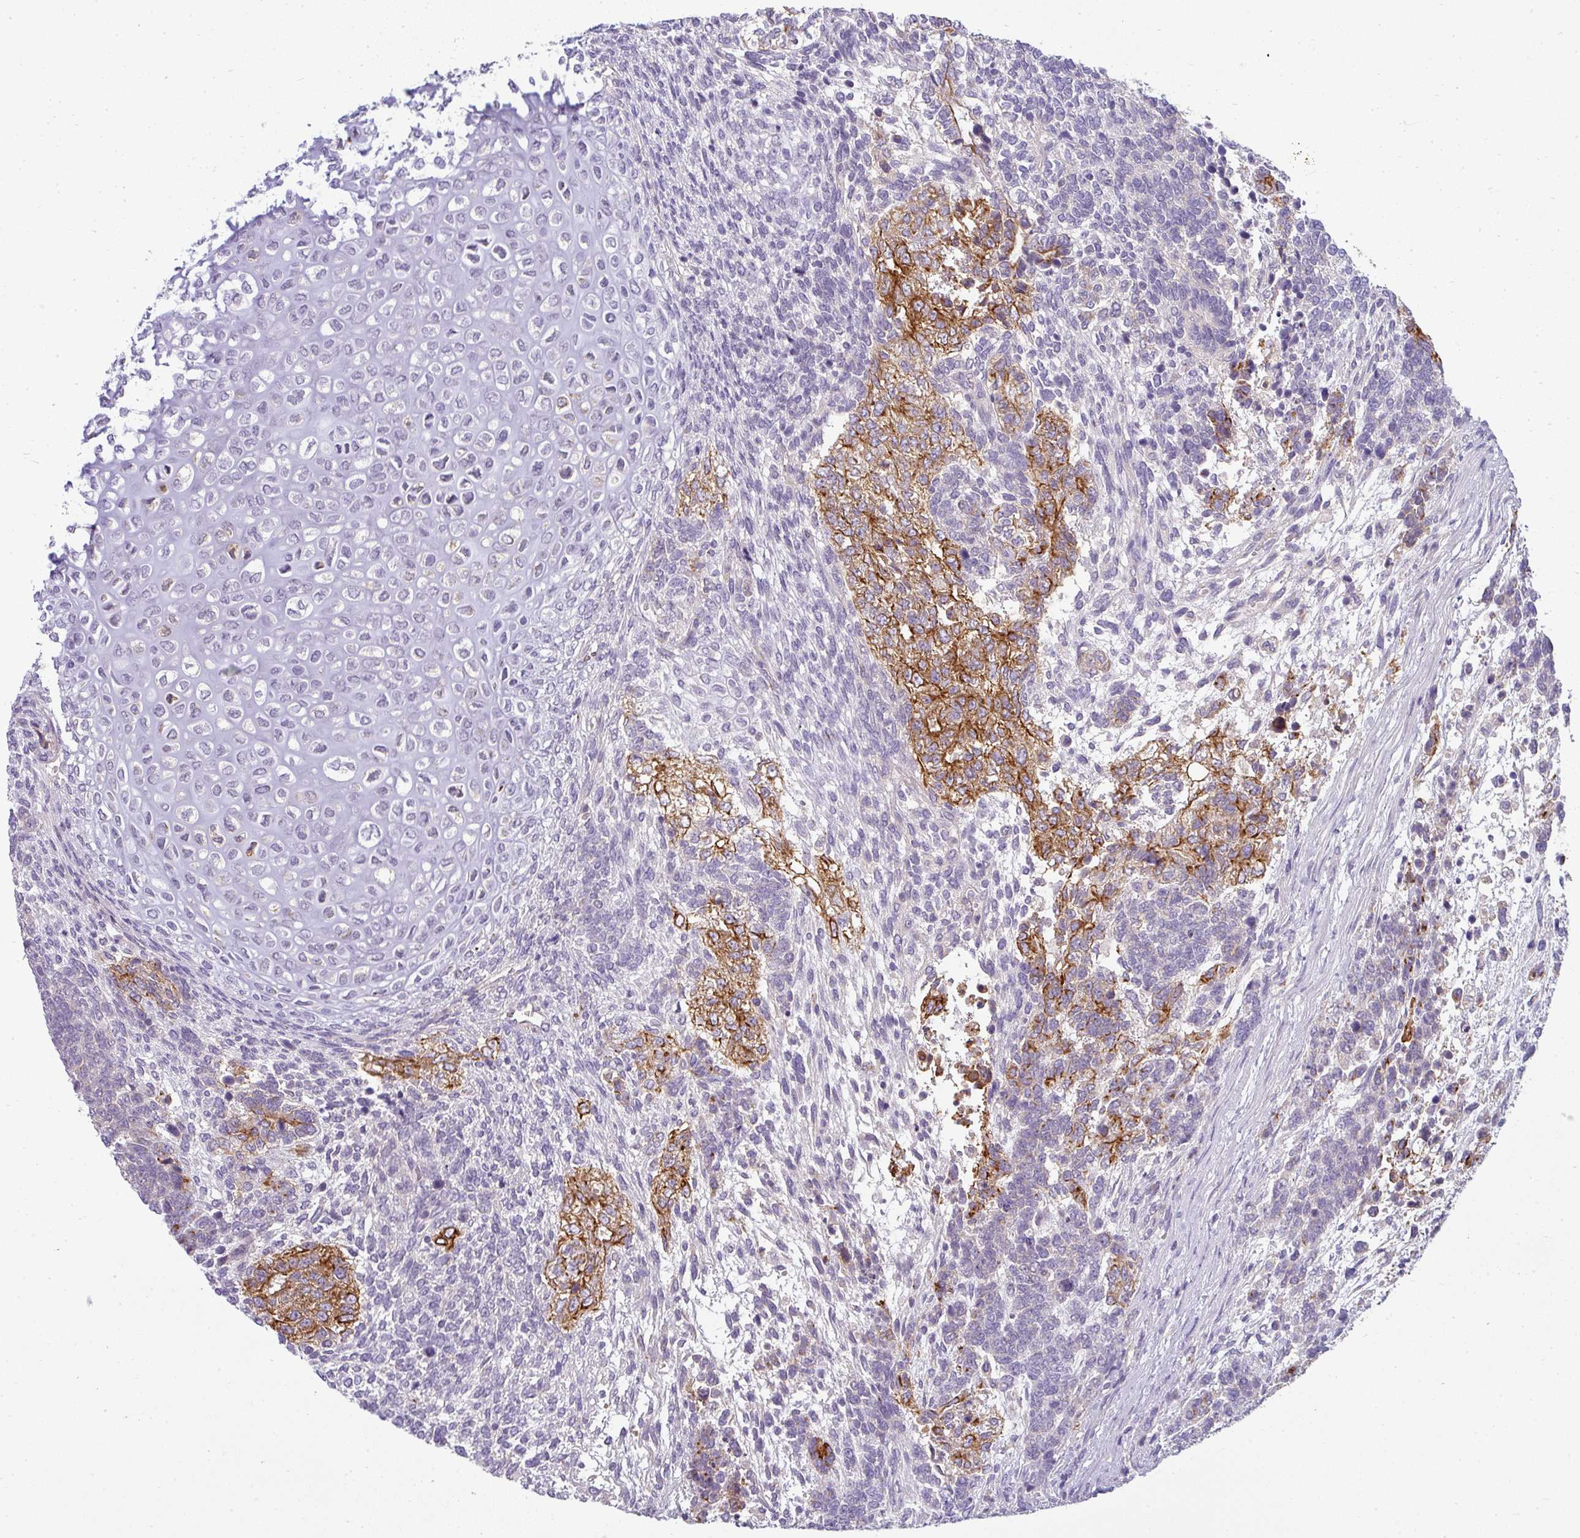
{"staining": {"intensity": "strong", "quantity": "25%-75%", "location": "cytoplasmic/membranous"}, "tissue": "testis cancer", "cell_type": "Tumor cells", "image_type": "cancer", "snomed": [{"axis": "morphology", "description": "Carcinoma, Embryonal, NOS"}, {"axis": "topography", "description": "Testis"}], "caption": "This micrograph exhibits testis embryonal carcinoma stained with IHC to label a protein in brown. The cytoplasmic/membranous of tumor cells show strong positivity for the protein. Nuclei are counter-stained blue.", "gene": "ASXL3", "patient": {"sex": "male", "age": 23}}